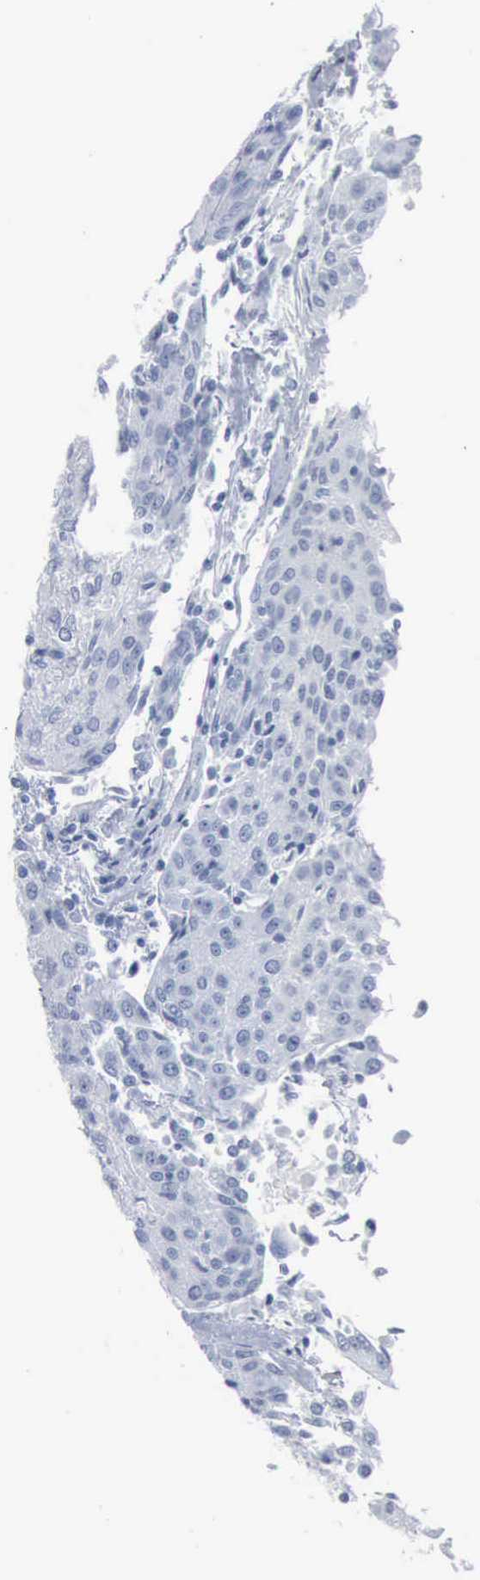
{"staining": {"intensity": "negative", "quantity": "none", "location": "none"}, "tissue": "urothelial cancer", "cell_type": "Tumor cells", "image_type": "cancer", "snomed": [{"axis": "morphology", "description": "Urothelial carcinoma, High grade"}, {"axis": "topography", "description": "Urinary bladder"}], "caption": "High magnification brightfield microscopy of urothelial cancer stained with DAB (3,3'-diaminobenzidine) (brown) and counterstained with hematoxylin (blue): tumor cells show no significant positivity.", "gene": "DMD", "patient": {"sex": "female", "age": 85}}